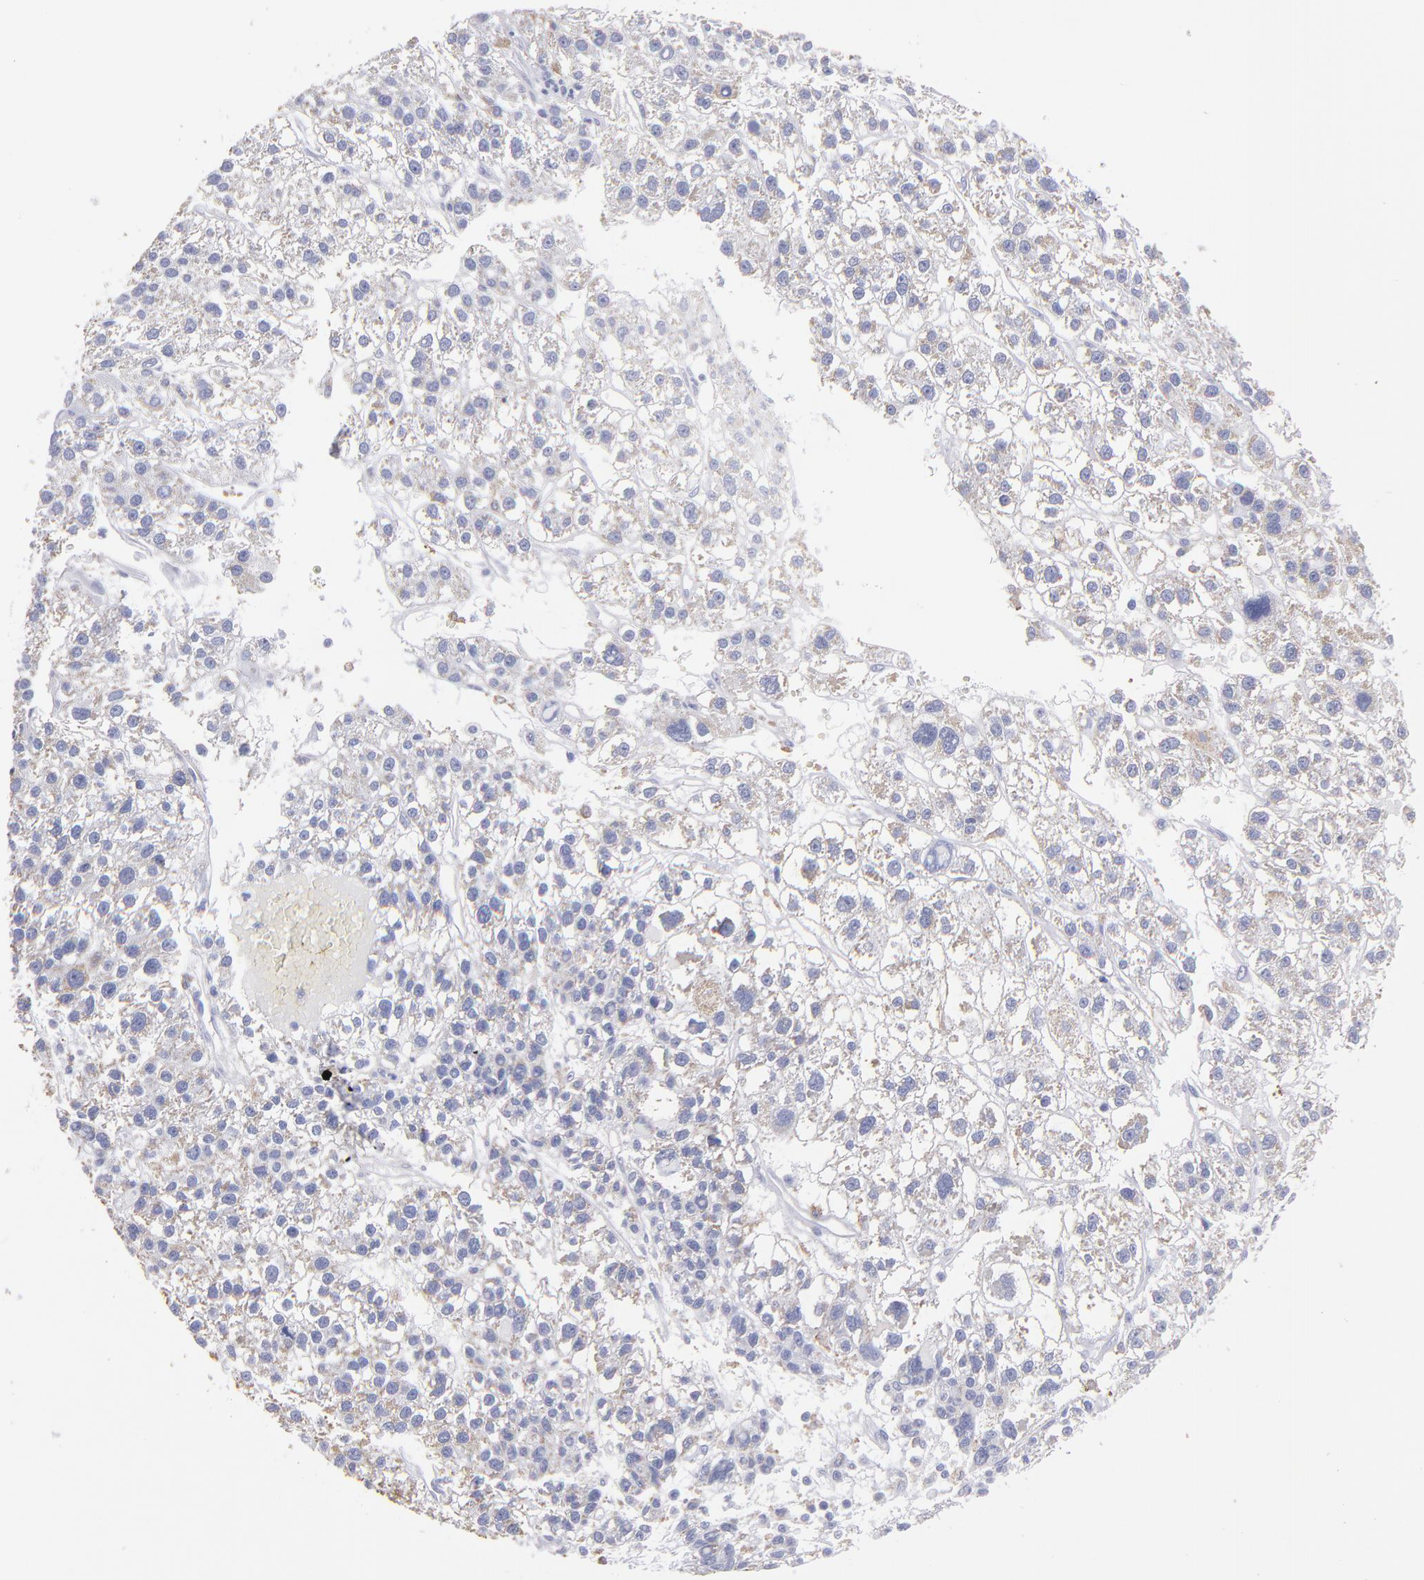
{"staining": {"intensity": "negative", "quantity": "none", "location": "none"}, "tissue": "liver cancer", "cell_type": "Tumor cells", "image_type": "cancer", "snomed": [{"axis": "morphology", "description": "Carcinoma, Hepatocellular, NOS"}, {"axis": "topography", "description": "Liver"}], "caption": "Liver cancer was stained to show a protein in brown. There is no significant staining in tumor cells.", "gene": "MB", "patient": {"sex": "female", "age": 85}}